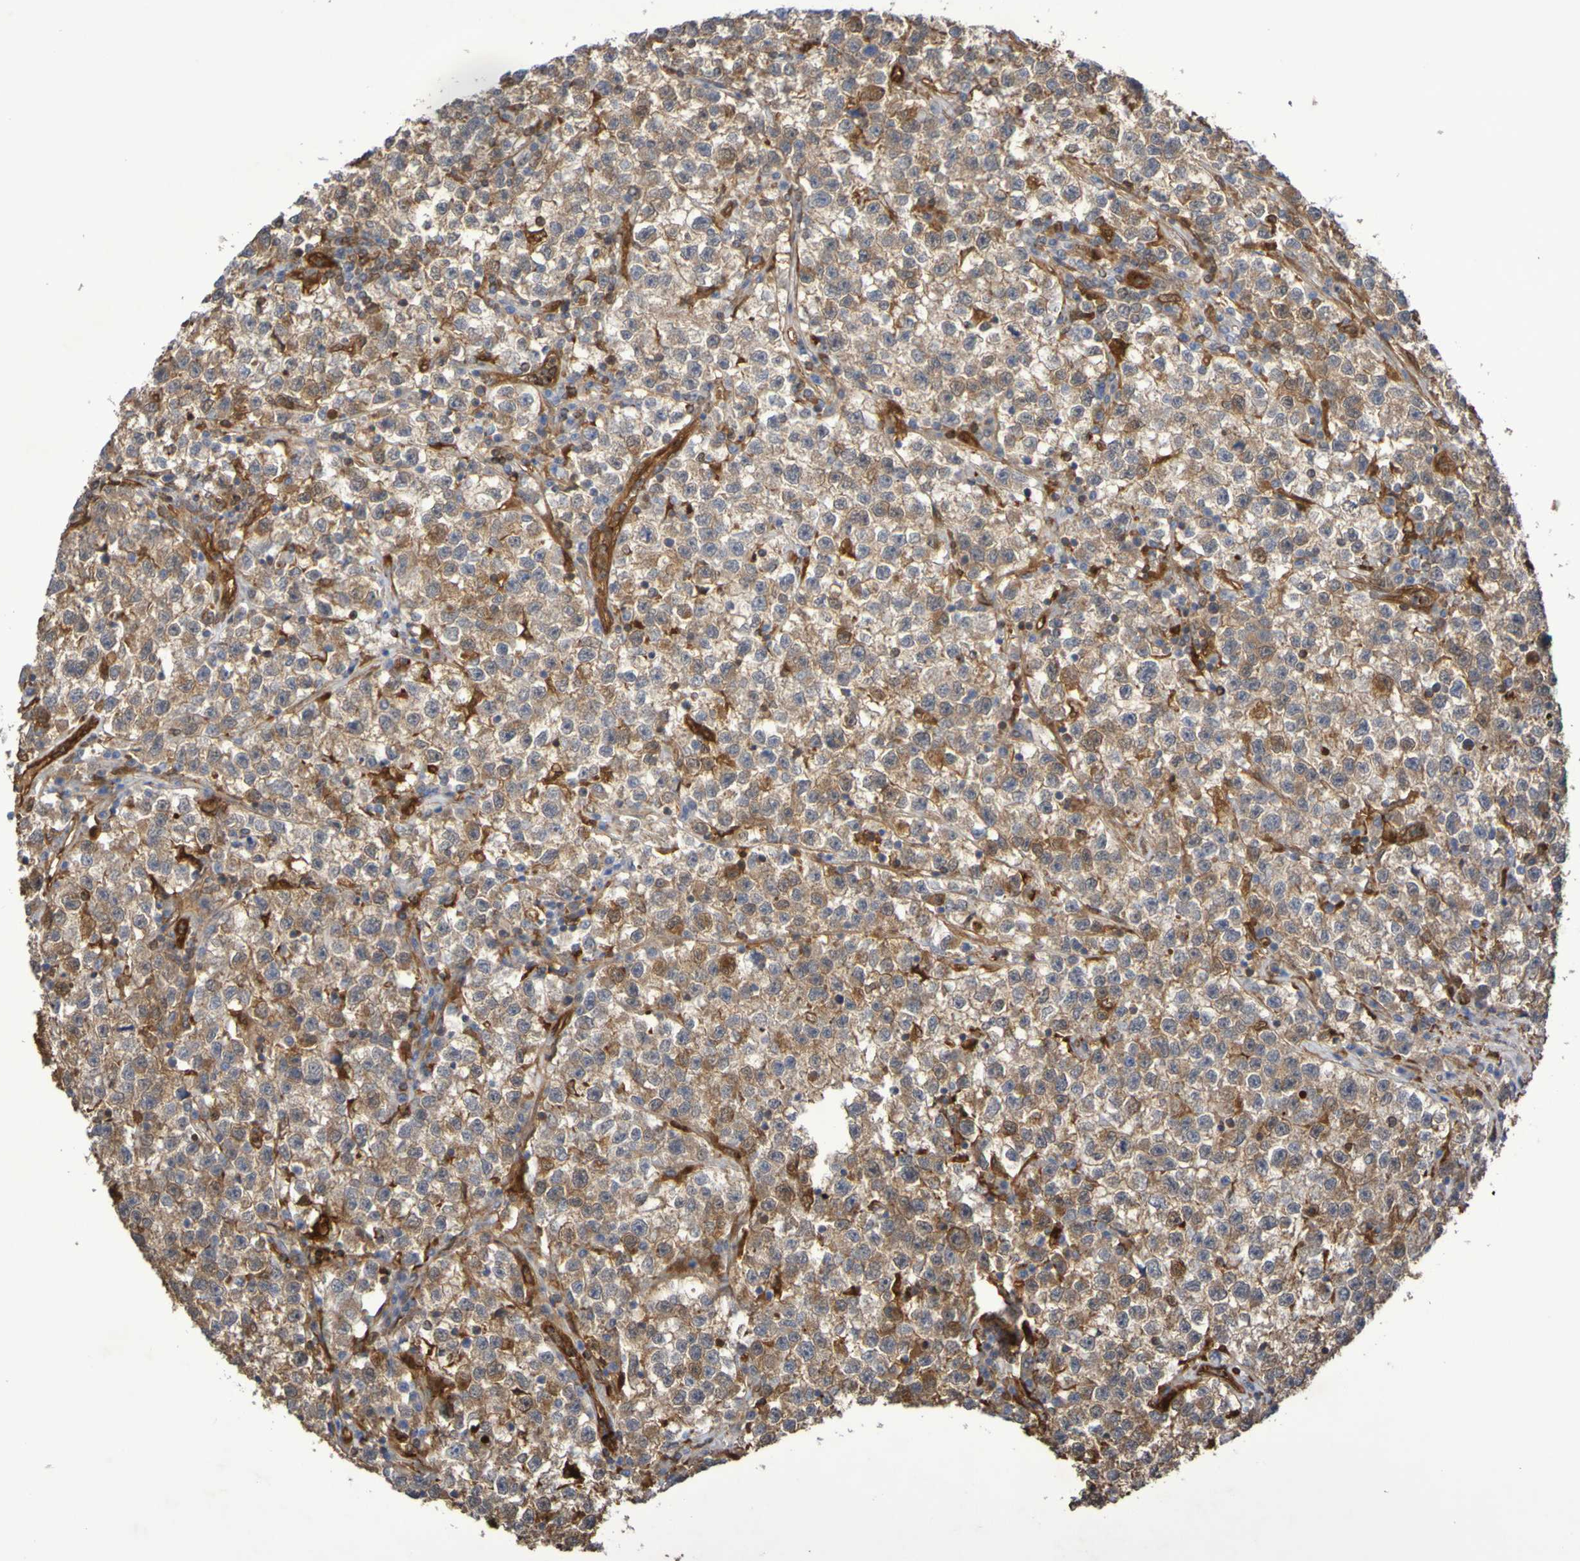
{"staining": {"intensity": "moderate", "quantity": ">75%", "location": "cytoplasmic/membranous"}, "tissue": "testis cancer", "cell_type": "Tumor cells", "image_type": "cancer", "snomed": [{"axis": "morphology", "description": "Seminoma, NOS"}, {"axis": "topography", "description": "Testis"}], "caption": "Immunohistochemistry (IHC) image of testis cancer stained for a protein (brown), which exhibits medium levels of moderate cytoplasmic/membranous staining in approximately >75% of tumor cells.", "gene": "SERPINB6", "patient": {"sex": "male", "age": 22}}